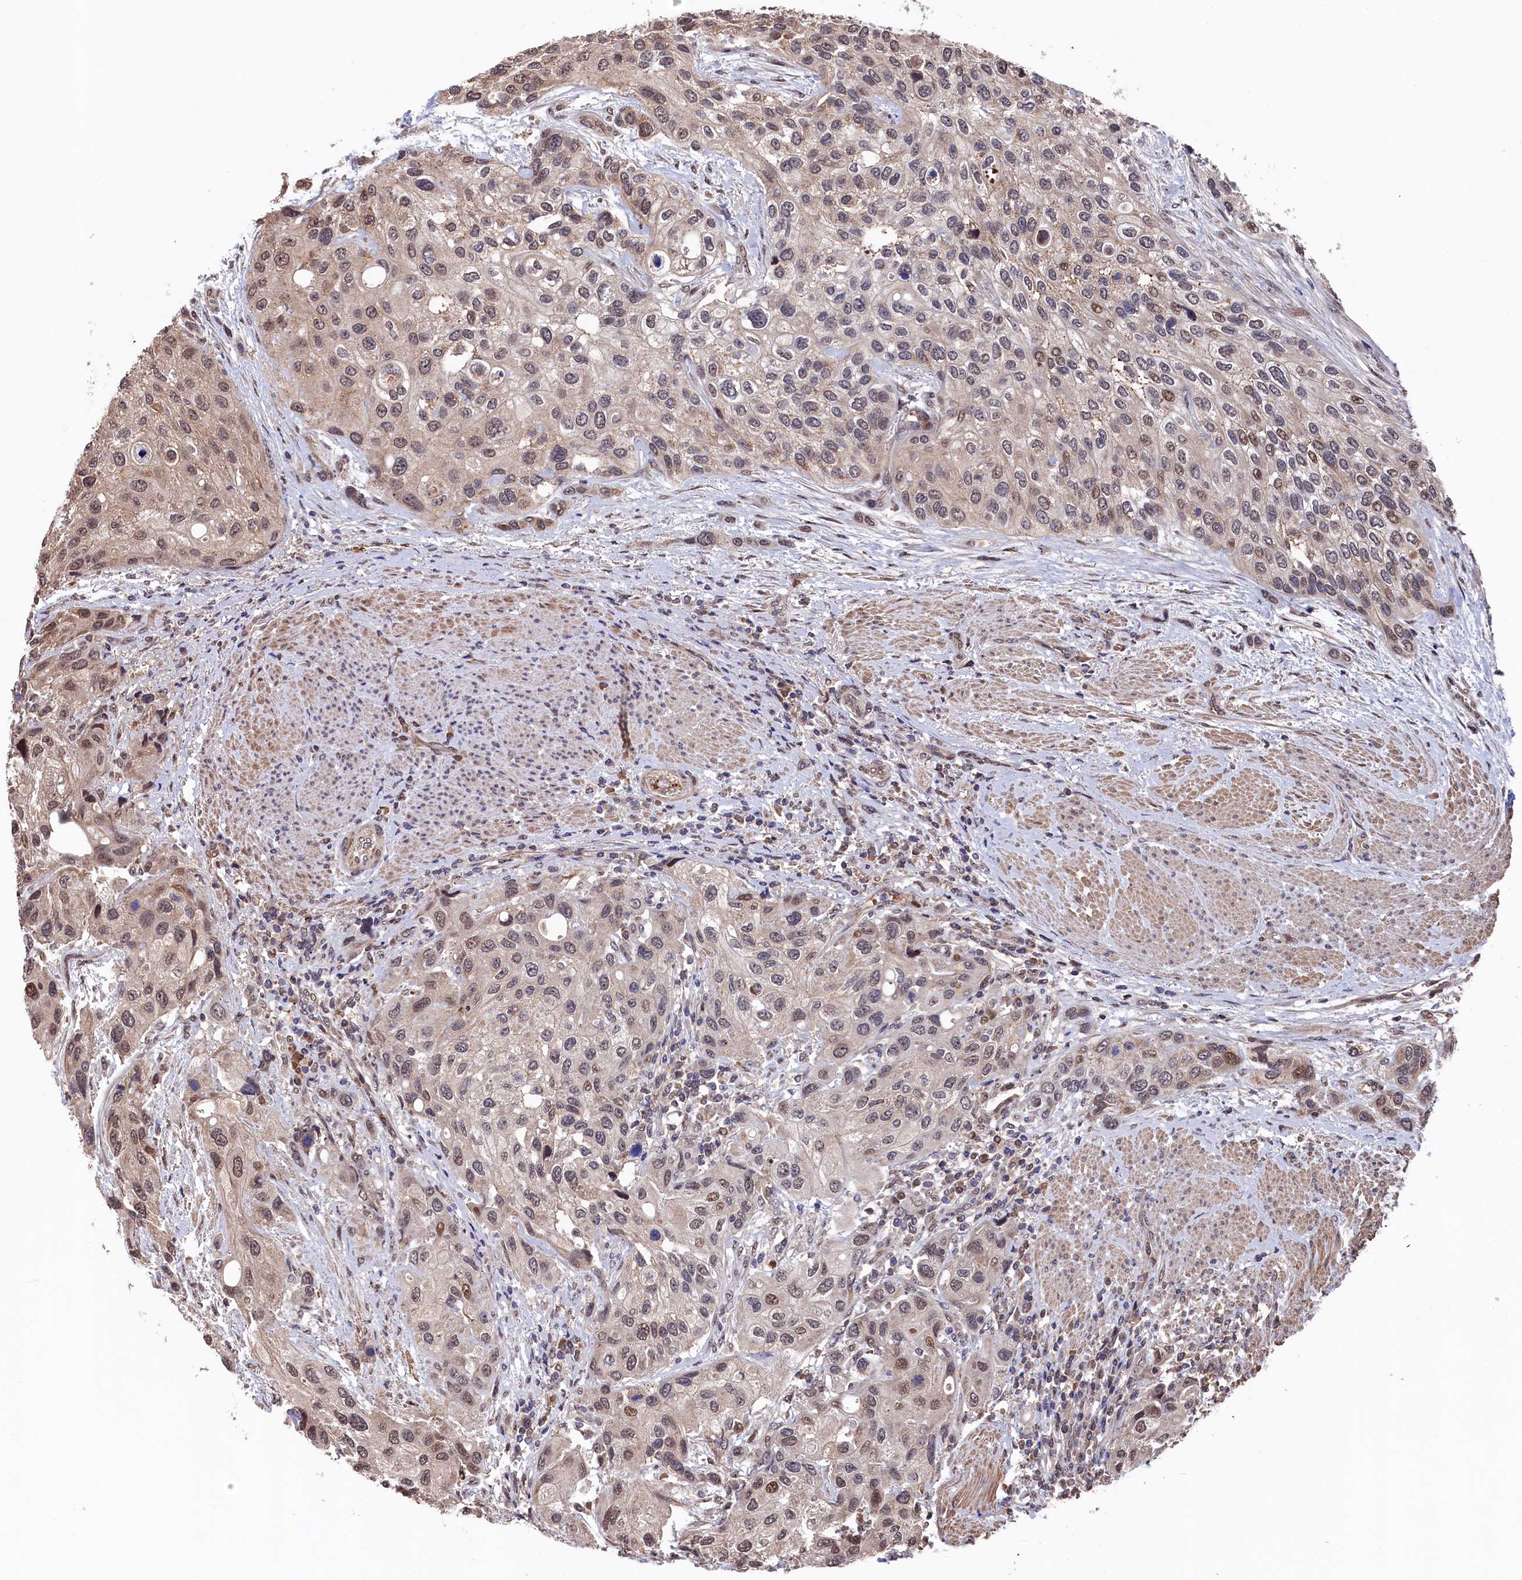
{"staining": {"intensity": "weak", "quantity": "25%-75%", "location": "nuclear"}, "tissue": "urothelial cancer", "cell_type": "Tumor cells", "image_type": "cancer", "snomed": [{"axis": "morphology", "description": "Normal tissue, NOS"}, {"axis": "morphology", "description": "Urothelial carcinoma, High grade"}, {"axis": "topography", "description": "Vascular tissue"}, {"axis": "topography", "description": "Urinary bladder"}], "caption": "This is a micrograph of immunohistochemistry (IHC) staining of urothelial cancer, which shows weak staining in the nuclear of tumor cells.", "gene": "CLPX", "patient": {"sex": "female", "age": 56}}